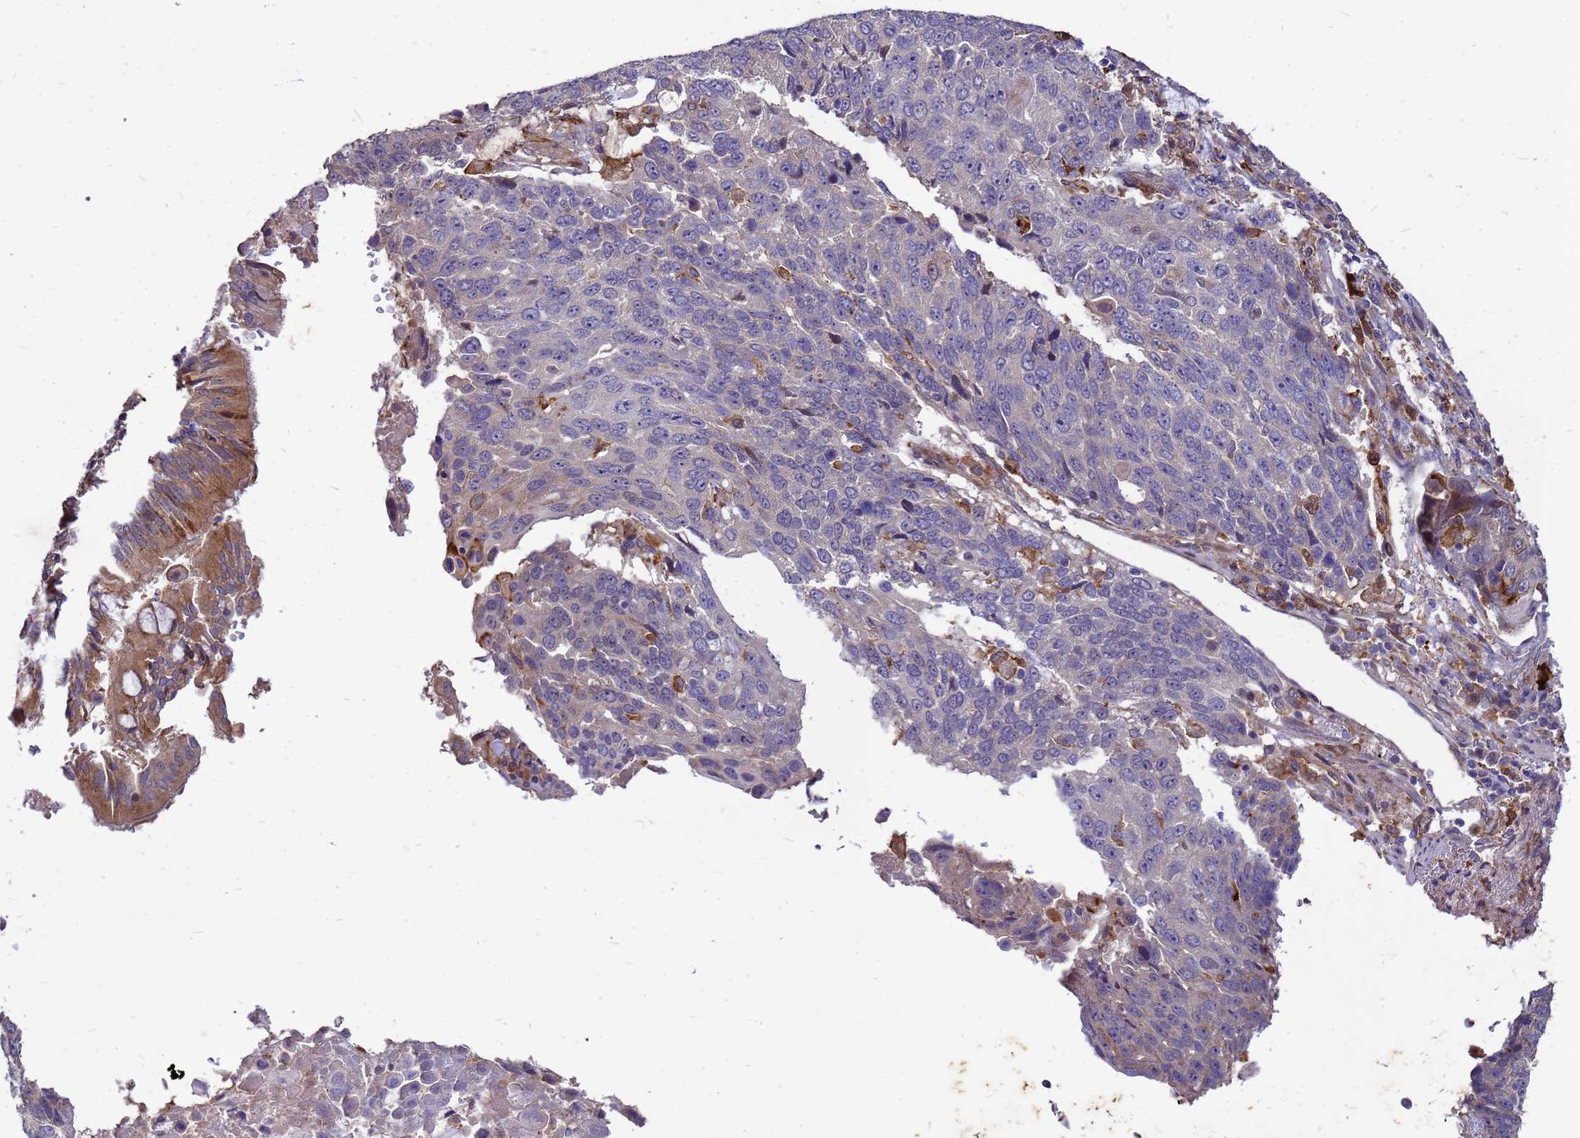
{"staining": {"intensity": "negative", "quantity": "none", "location": "none"}, "tissue": "lung cancer", "cell_type": "Tumor cells", "image_type": "cancer", "snomed": [{"axis": "morphology", "description": "Squamous cell carcinoma, NOS"}, {"axis": "topography", "description": "Lung"}], "caption": "The IHC micrograph has no significant expression in tumor cells of lung cancer tissue.", "gene": "RNF215", "patient": {"sex": "male", "age": 66}}